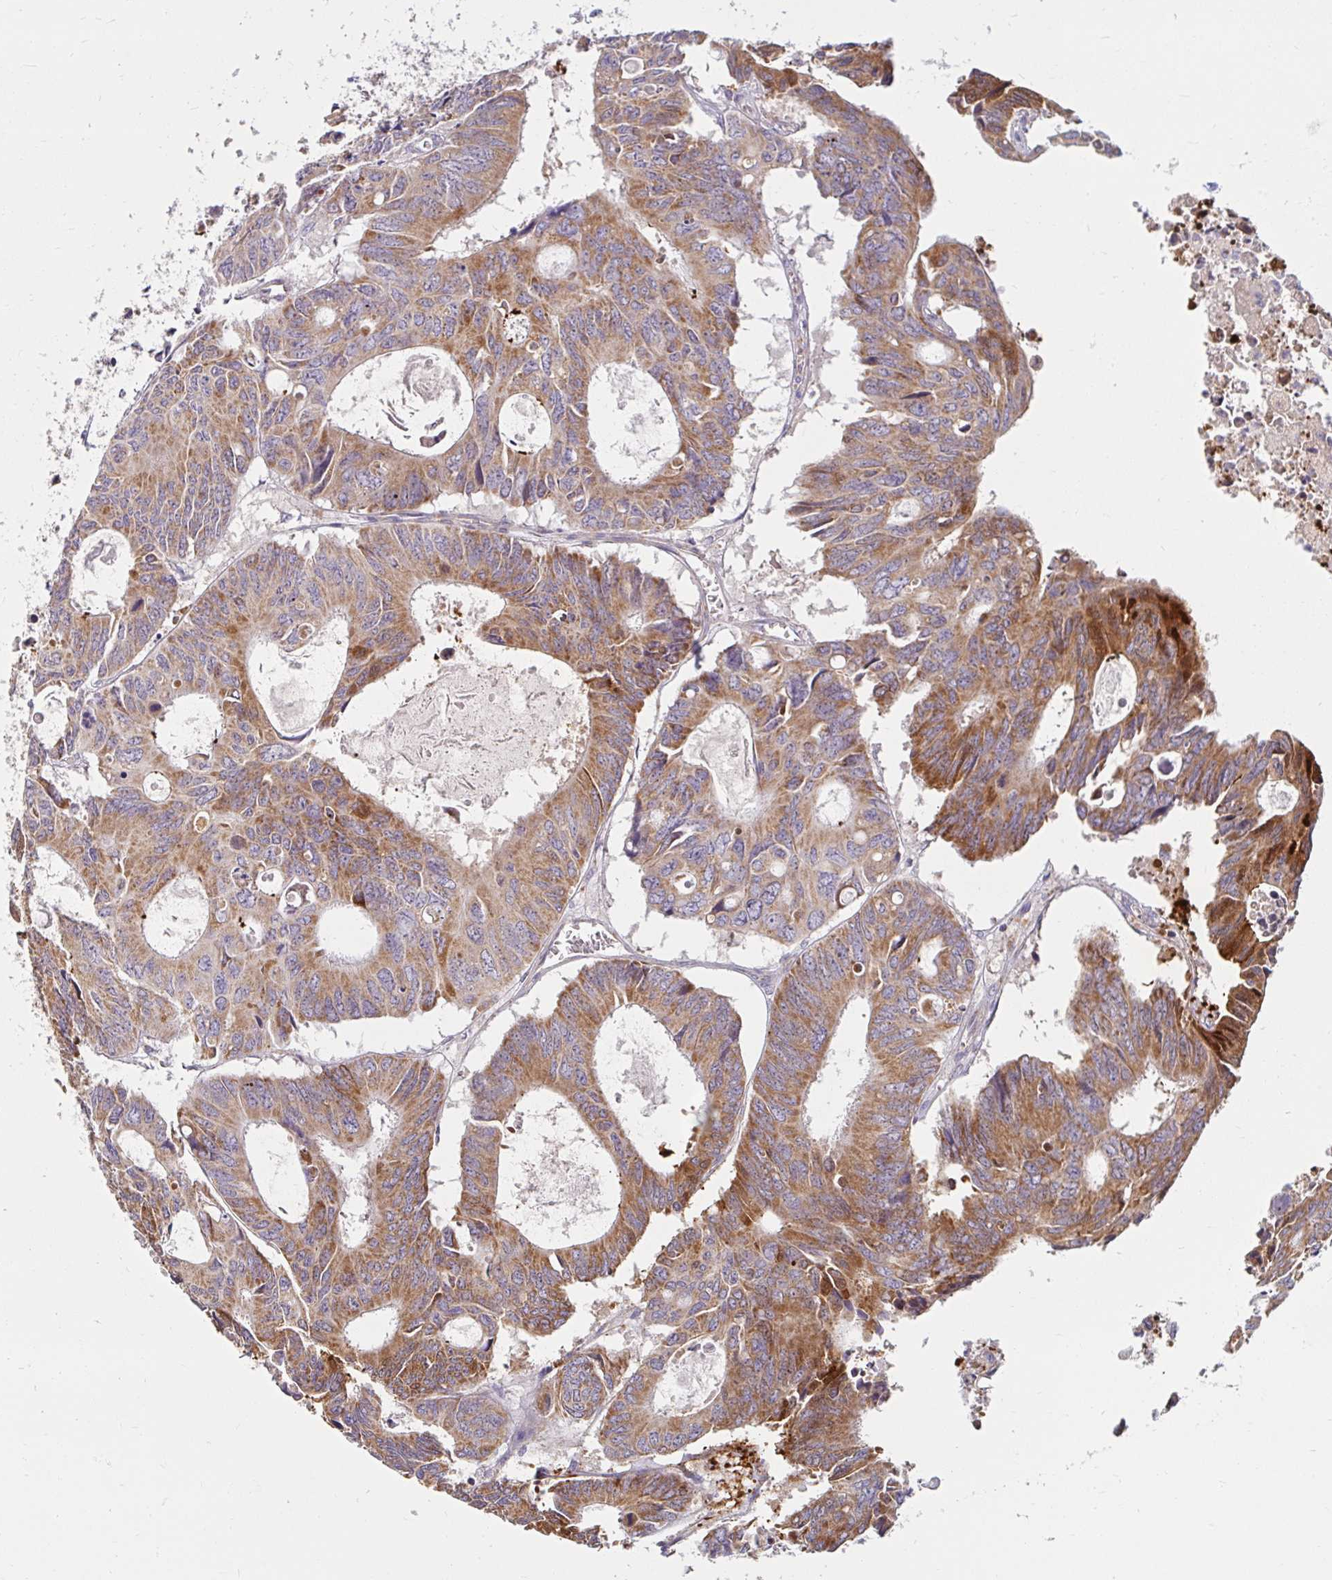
{"staining": {"intensity": "moderate", "quantity": ">75%", "location": "cytoplasmic/membranous"}, "tissue": "colorectal cancer", "cell_type": "Tumor cells", "image_type": "cancer", "snomed": [{"axis": "morphology", "description": "Adenocarcinoma, NOS"}, {"axis": "topography", "description": "Rectum"}], "caption": "IHC histopathology image of human colorectal adenocarcinoma stained for a protein (brown), which reveals medium levels of moderate cytoplasmic/membranous expression in about >75% of tumor cells.", "gene": "SKP2", "patient": {"sex": "male", "age": 76}}